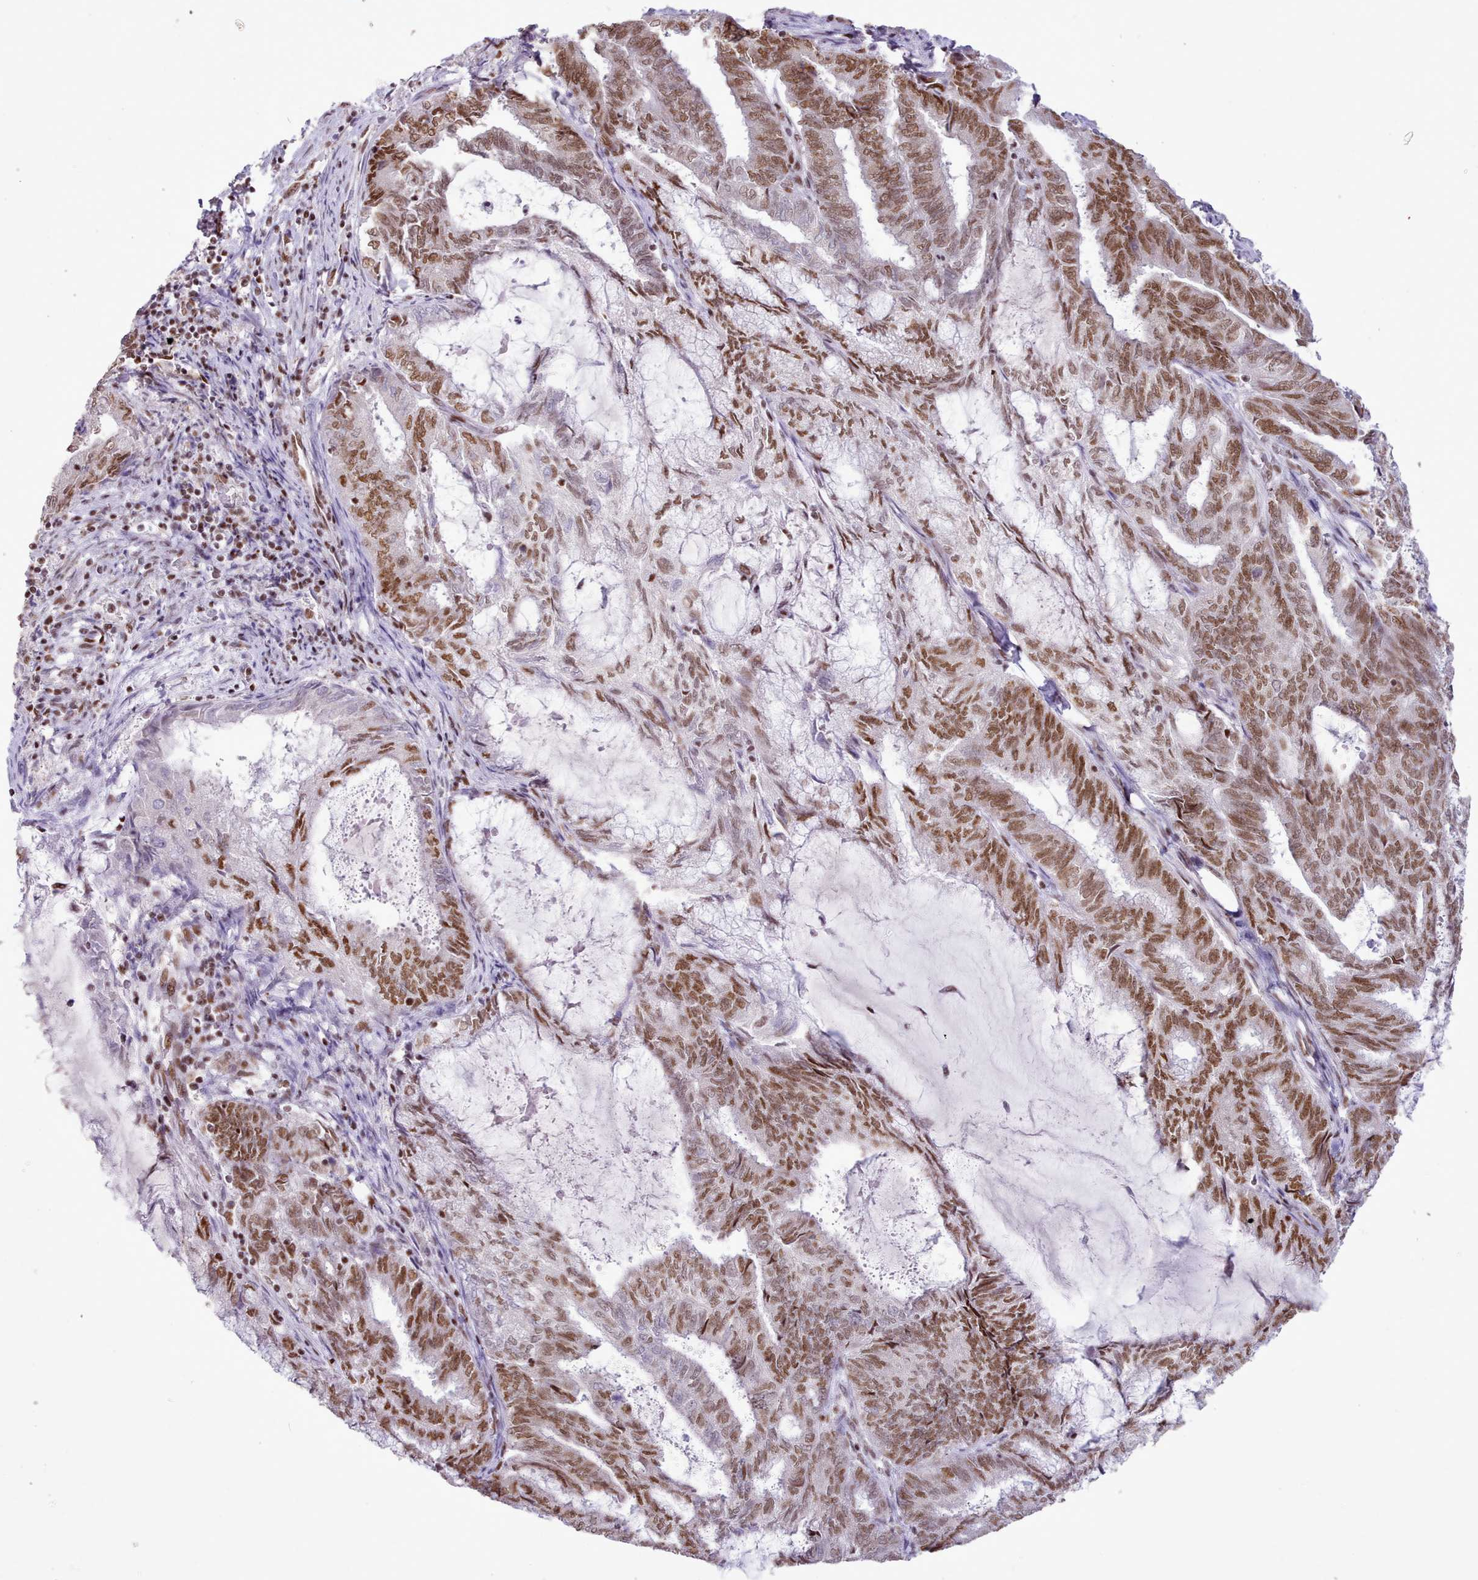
{"staining": {"intensity": "moderate", "quantity": ">75%", "location": "nuclear"}, "tissue": "endometrial cancer", "cell_type": "Tumor cells", "image_type": "cancer", "snomed": [{"axis": "morphology", "description": "Adenocarcinoma, NOS"}, {"axis": "topography", "description": "Endometrium"}], "caption": "Protein positivity by immunohistochemistry shows moderate nuclear positivity in approximately >75% of tumor cells in endometrial cancer (adenocarcinoma).", "gene": "TAF15", "patient": {"sex": "female", "age": 80}}